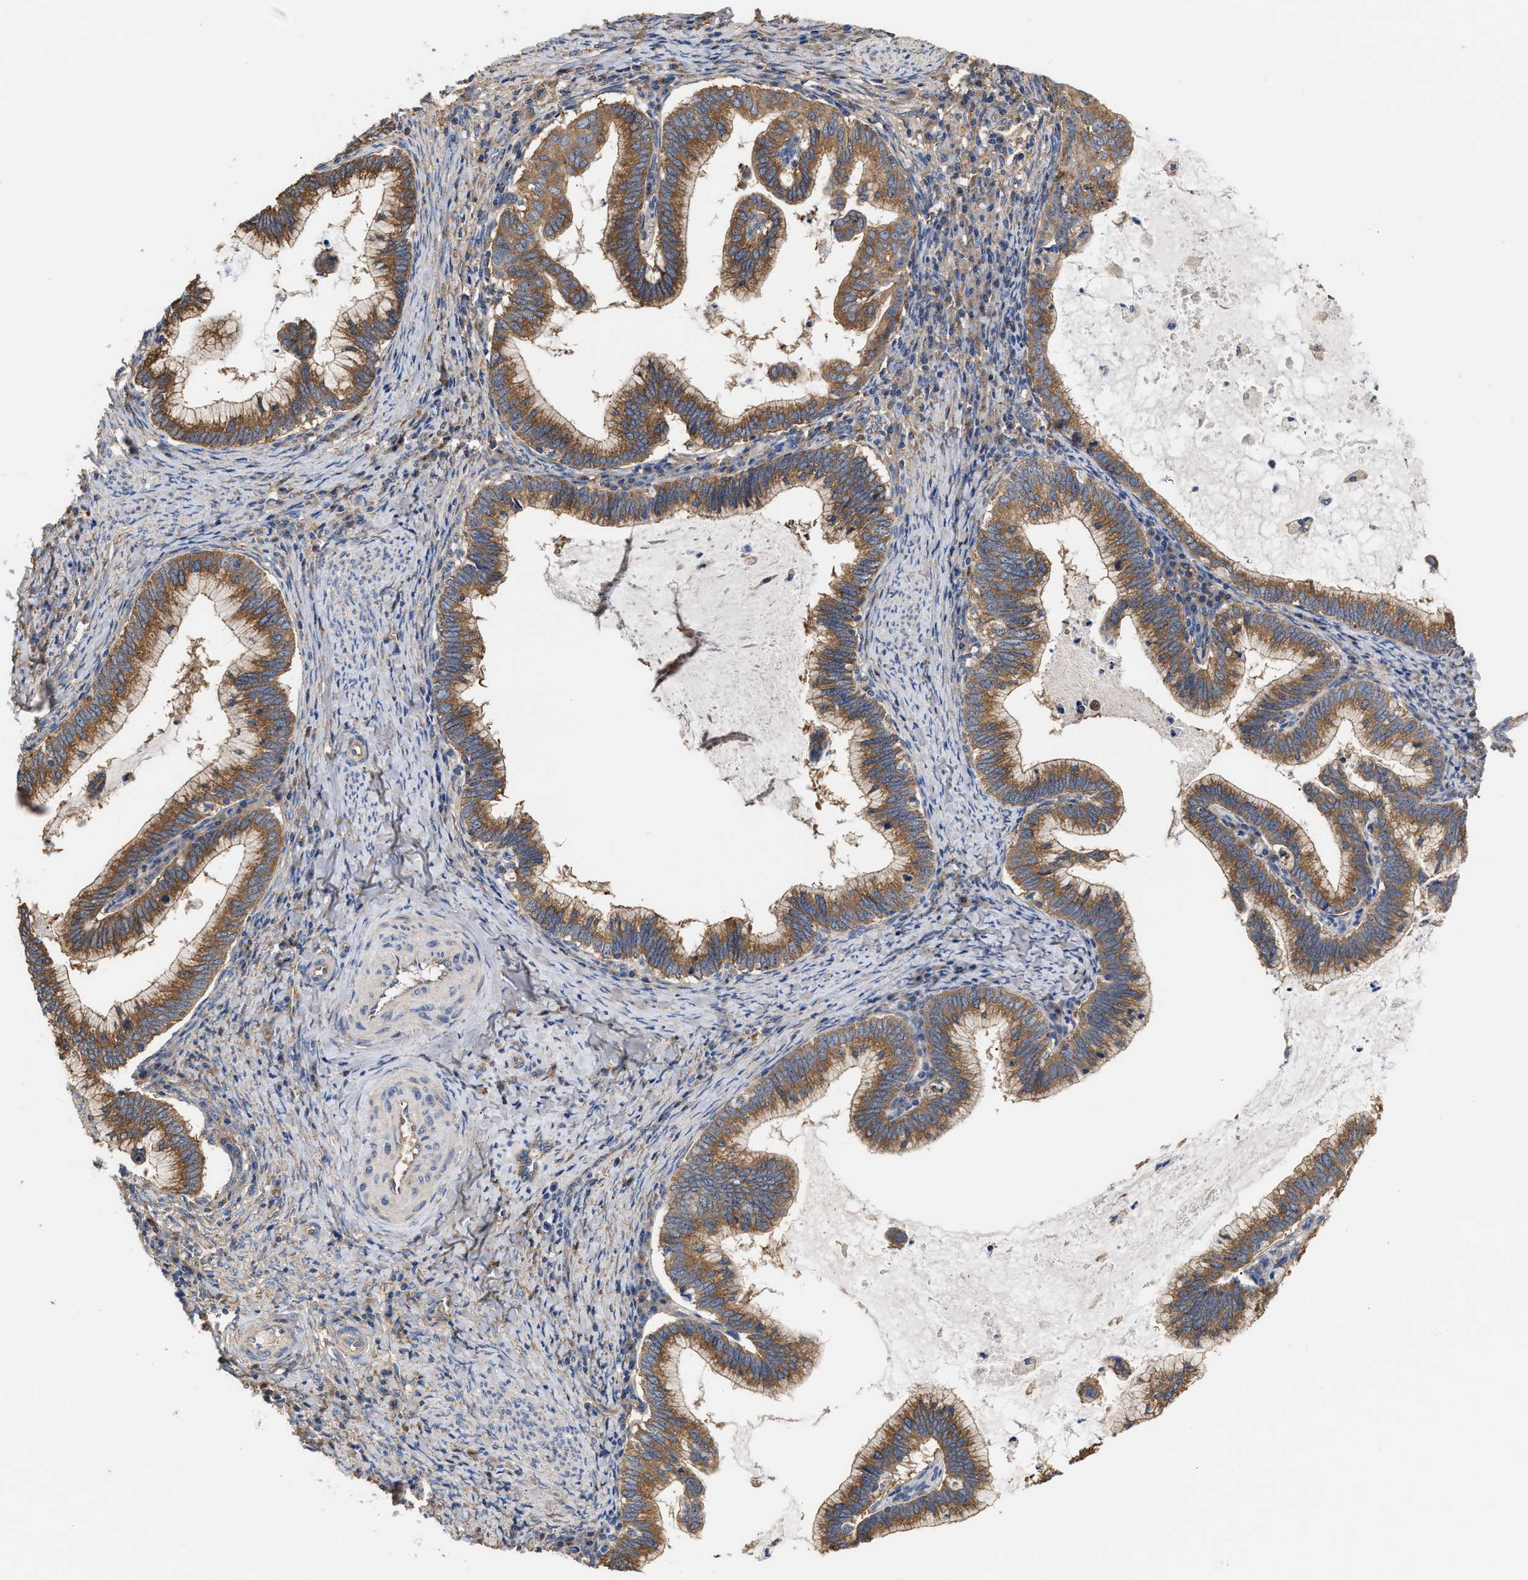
{"staining": {"intensity": "moderate", "quantity": ">75%", "location": "cytoplasmic/membranous"}, "tissue": "cervical cancer", "cell_type": "Tumor cells", "image_type": "cancer", "snomed": [{"axis": "morphology", "description": "Adenocarcinoma, NOS"}, {"axis": "topography", "description": "Cervix"}], "caption": "The image demonstrates a brown stain indicating the presence of a protein in the cytoplasmic/membranous of tumor cells in adenocarcinoma (cervical). (Stains: DAB in brown, nuclei in blue, Microscopy: brightfield microscopy at high magnification).", "gene": "KLB", "patient": {"sex": "female", "age": 36}}